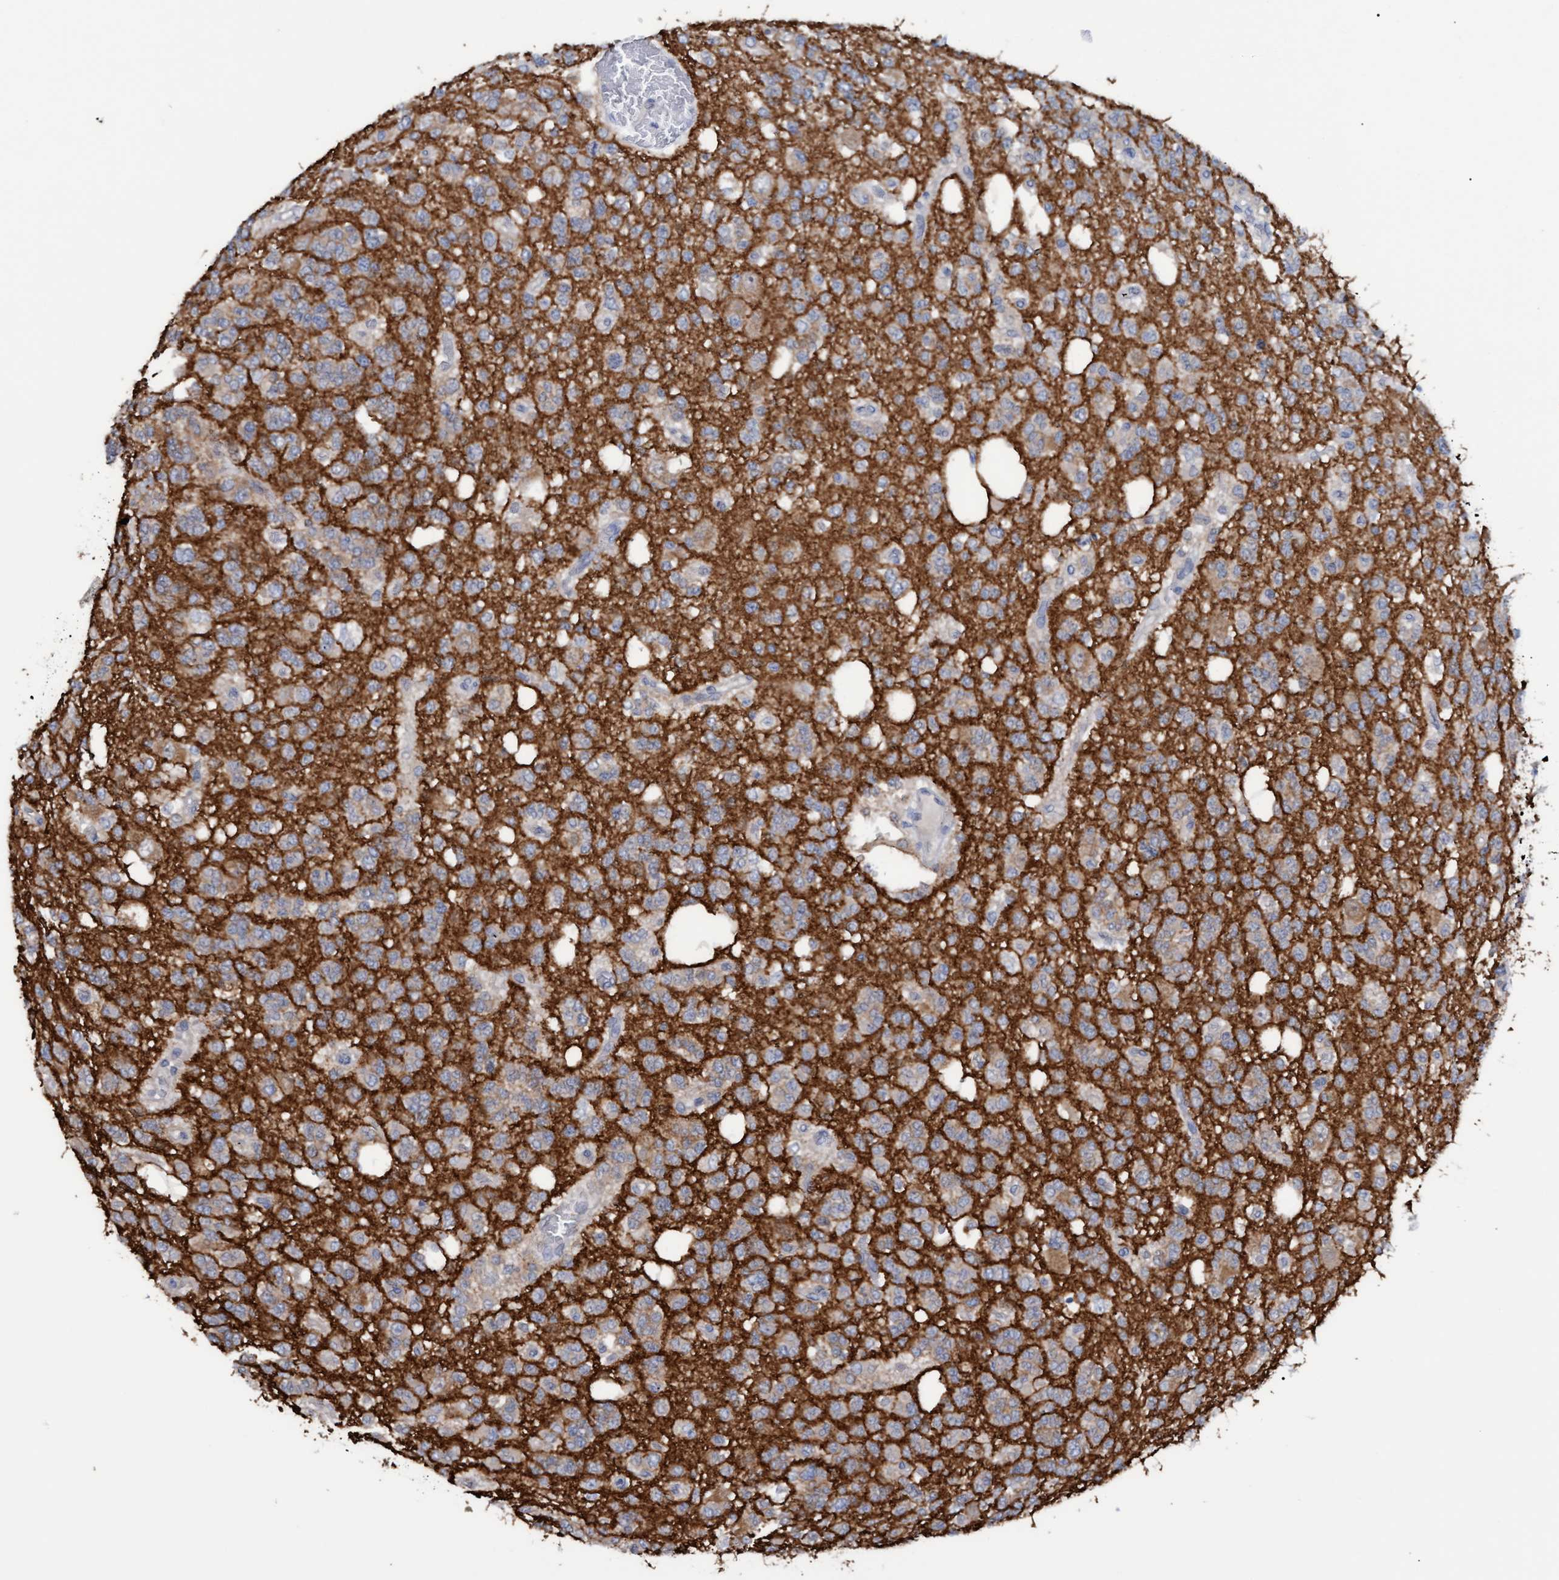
{"staining": {"intensity": "weak", "quantity": ">75%", "location": "cytoplasmic/membranous"}, "tissue": "glioma", "cell_type": "Tumor cells", "image_type": "cancer", "snomed": [{"axis": "morphology", "description": "Glioma, malignant, Low grade"}, {"axis": "topography", "description": "Brain"}], "caption": "Human glioma stained with a protein marker displays weak staining in tumor cells.", "gene": "STXBP1", "patient": {"sex": "male", "age": 38}}